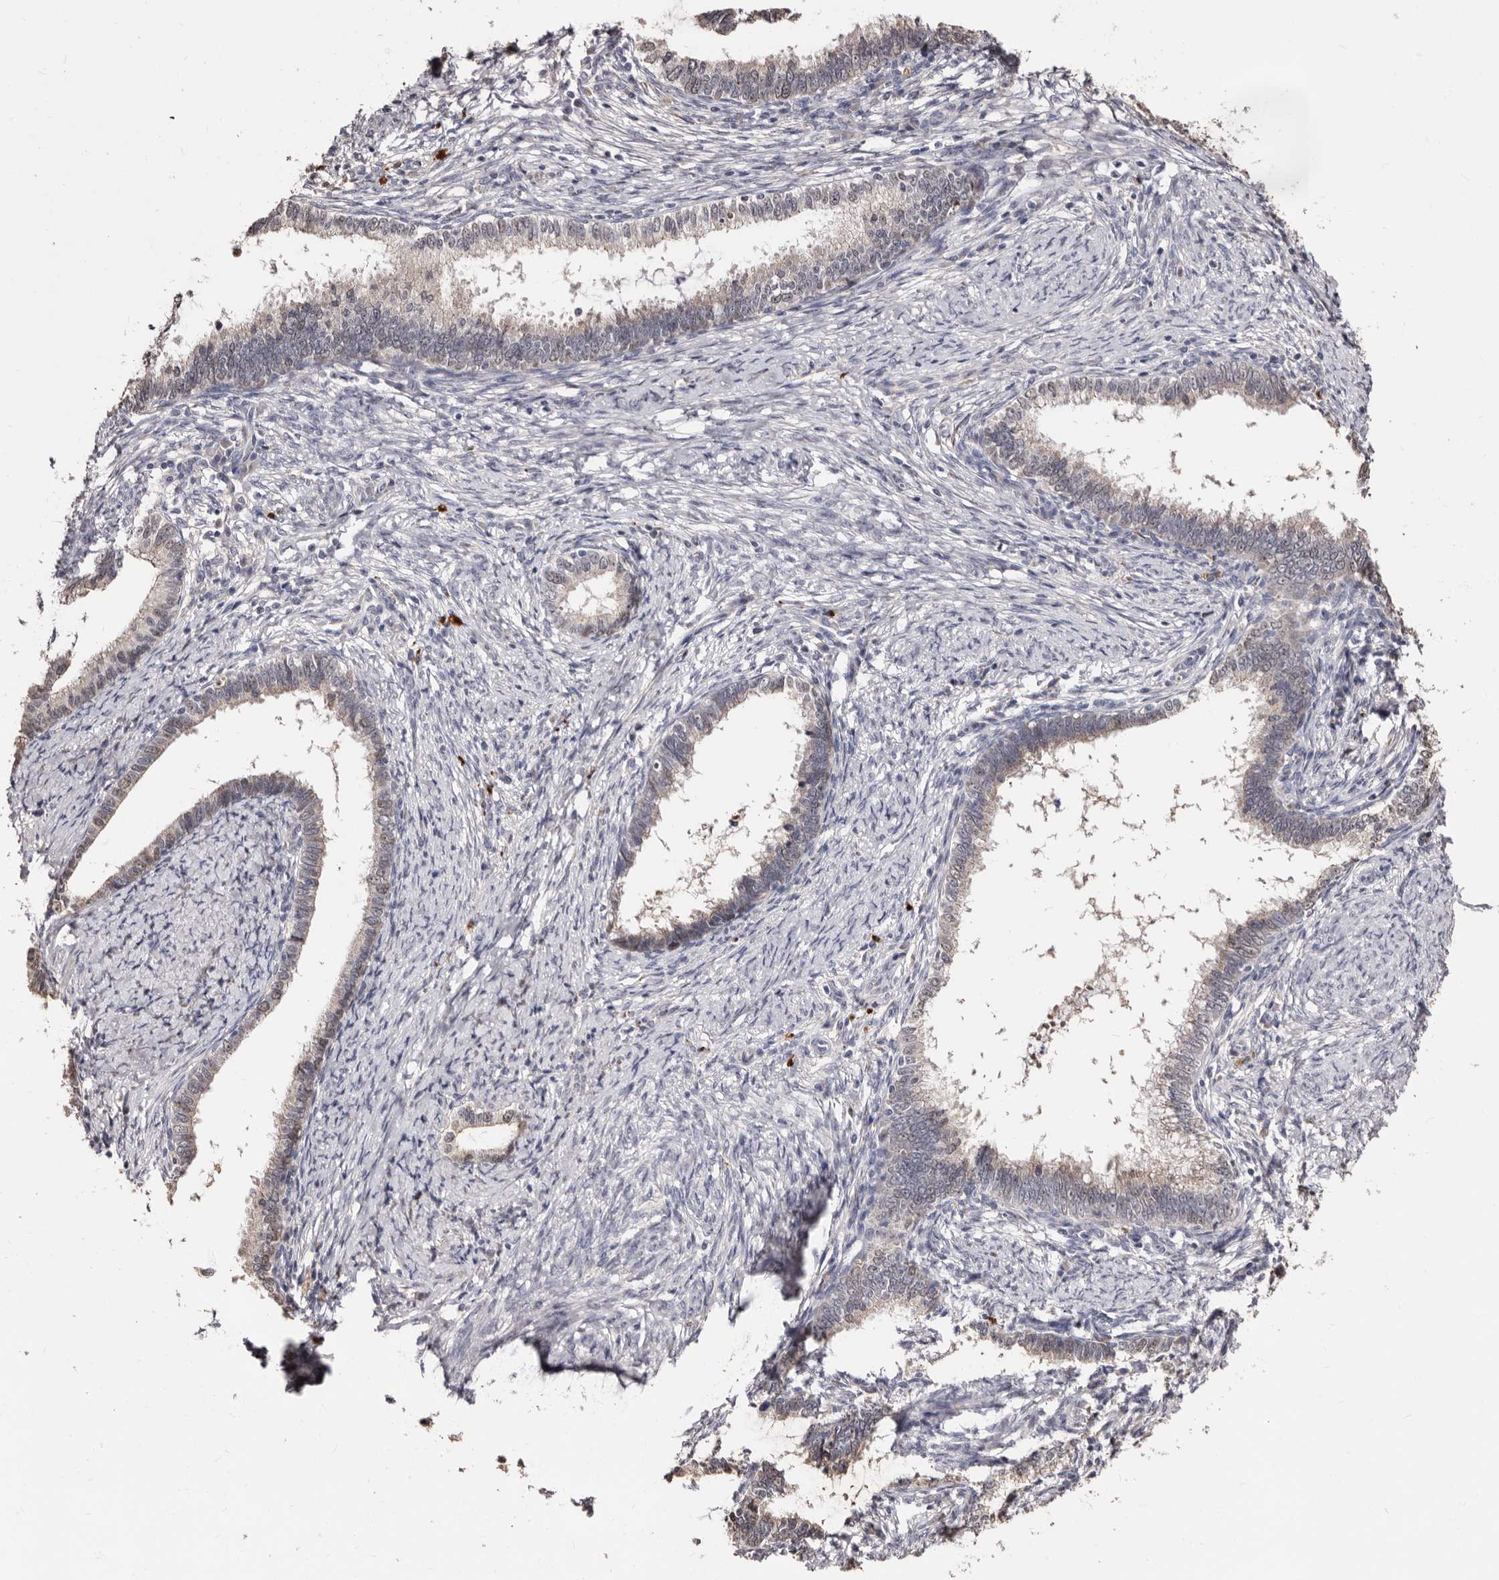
{"staining": {"intensity": "weak", "quantity": "<25%", "location": "cytoplasmic/membranous,nuclear"}, "tissue": "cervical cancer", "cell_type": "Tumor cells", "image_type": "cancer", "snomed": [{"axis": "morphology", "description": "Adenocarcinoma, NOS"}, {"axis": "topography", "description": "Cervix"}], "caption": "Immunohistochemistry of human cervical cancer shows no positivity in tumor cells.", "gene": "PTAFR", "patient": {"sex": "female", "age": 36}}